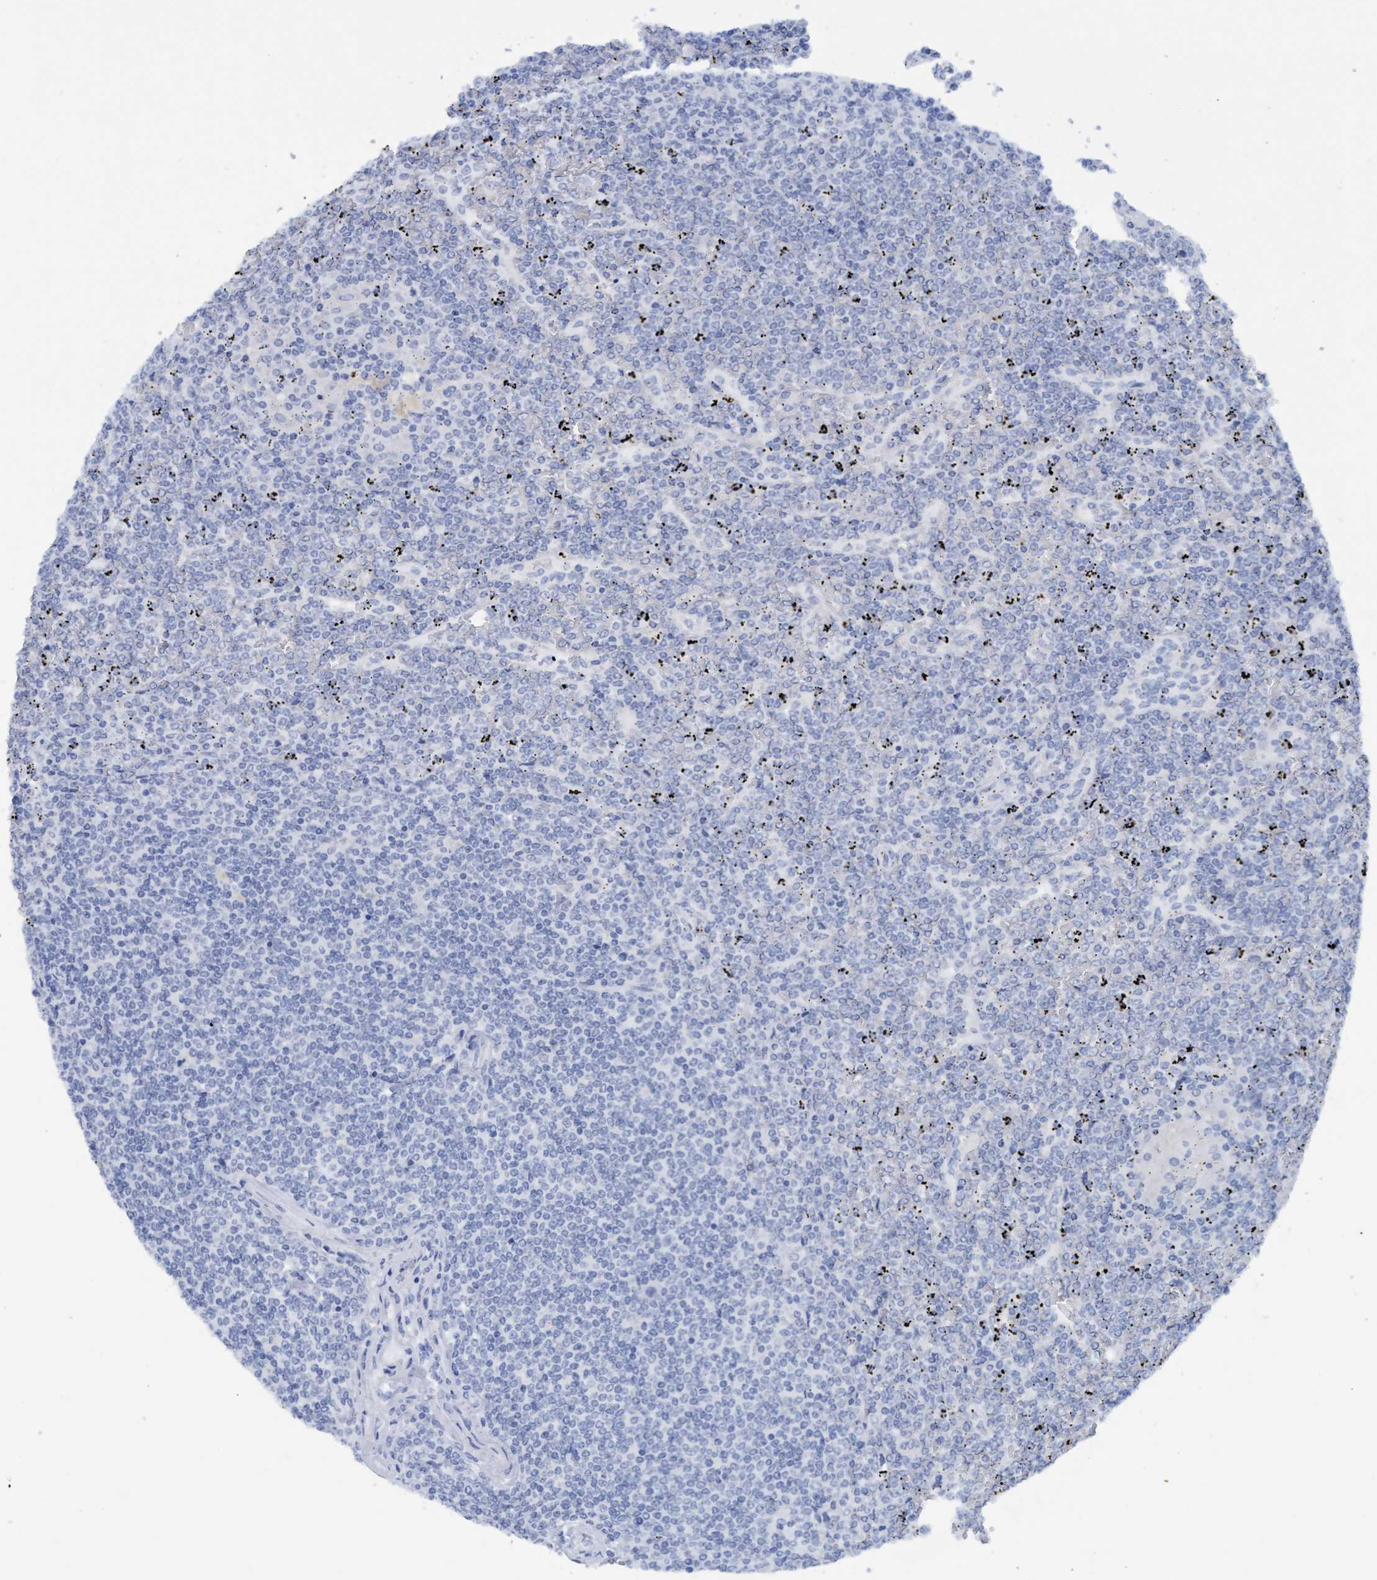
{"staining": {"intensity": "negative", "quantity": "none", "location": "none"}, "tissue": "lymphoma", "cell_type": "Tumor cells", "image_type": "cancer", "snomed": [{"axis": "morphology", "description": "Malignant lymphoma, non-Hodgkin's type, Low grade"}, {"axis": "topography", "description": "Spleen"}], "caption": "This is an IHC photomicrograph of human lymphoma. There is no positivity in tumor cells.", "gene": "SSTR3", "patient": {"sex": "female", "age": 19}}